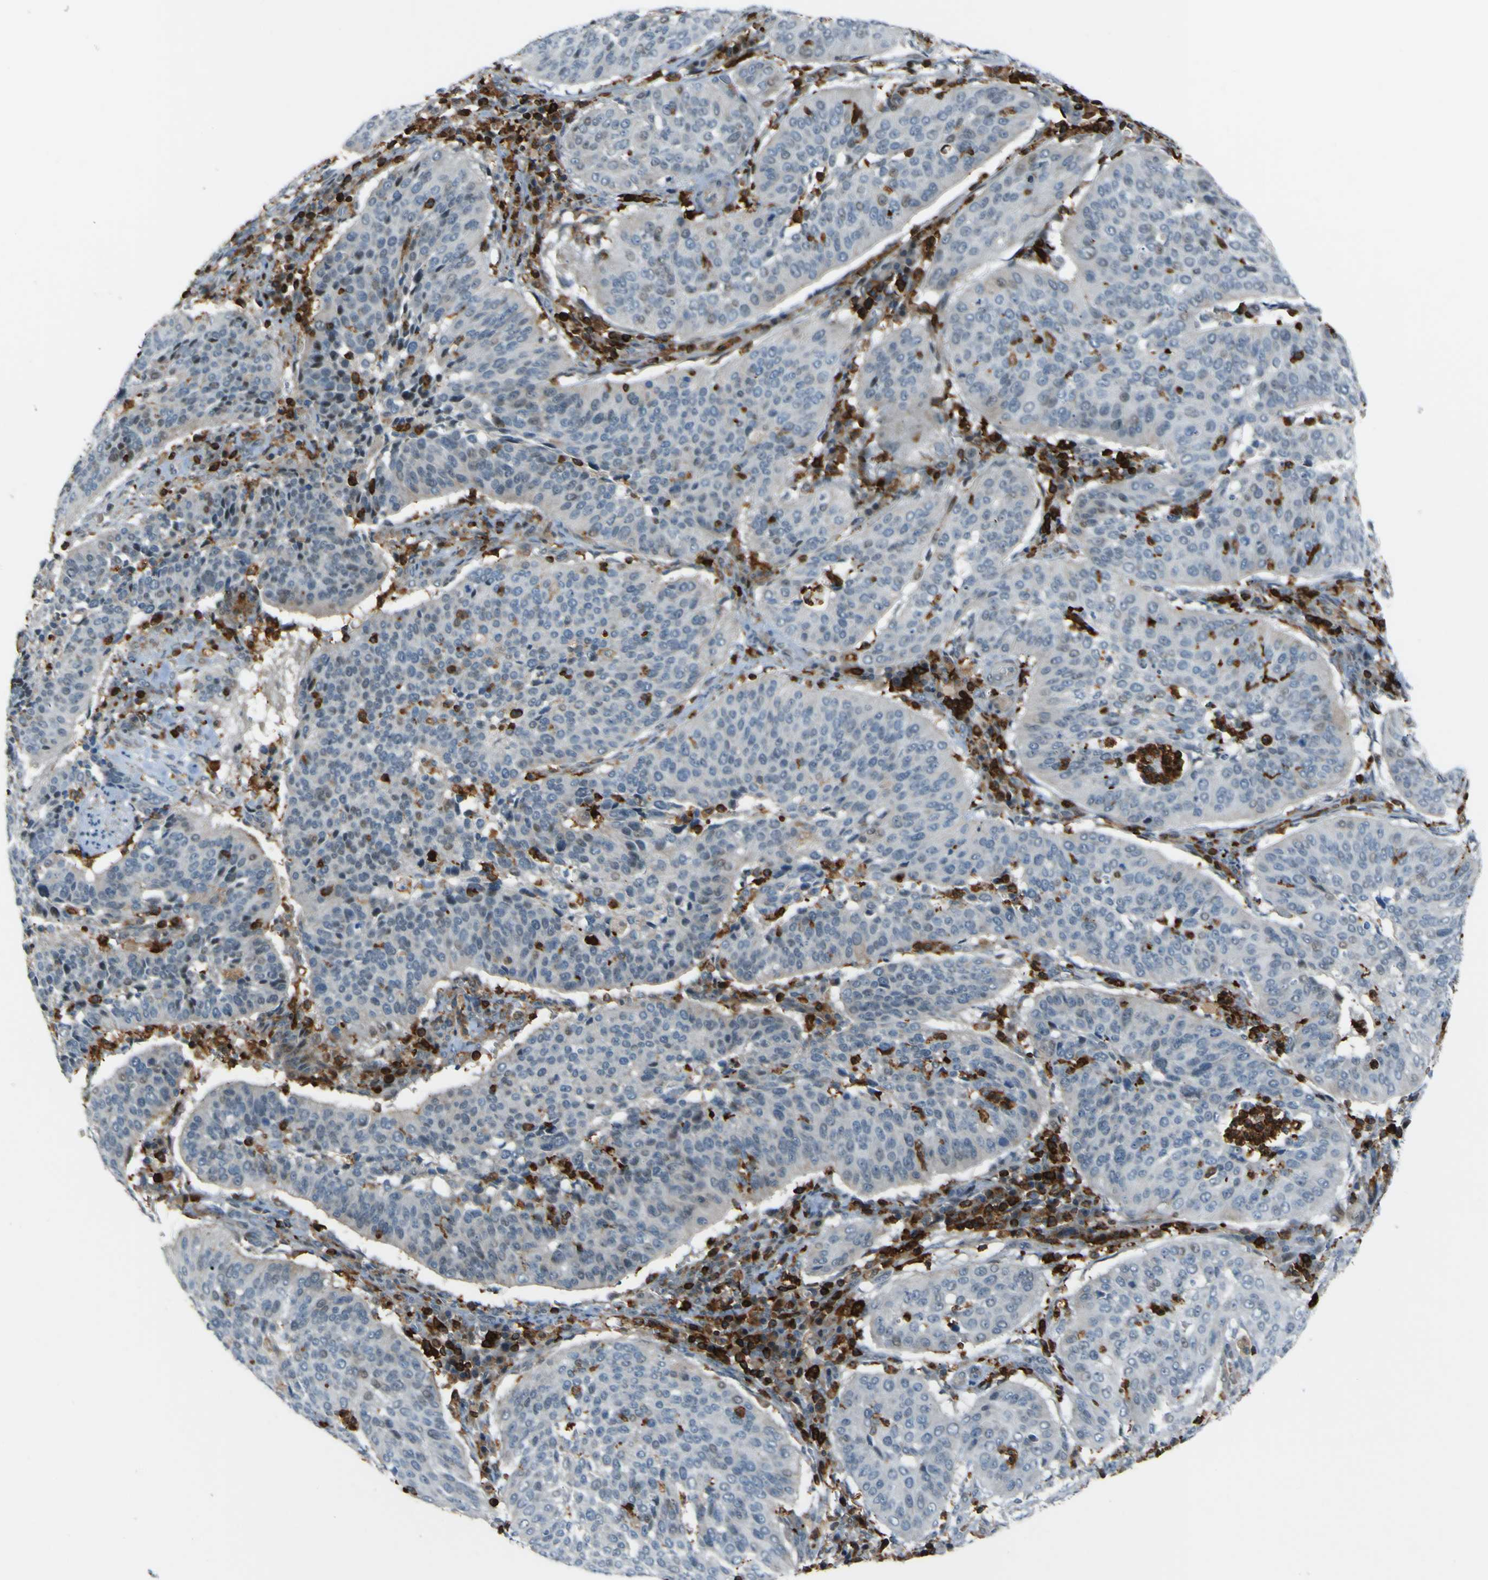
{"staining": {"intensity": "negative", "quantity": "none", "location": "none"}, "tissue": "cervical cancer", "cell_type": "Tumor cells", "image_type": "cancer", "snomed": [{"axis": "morphology", "description": "Normal tissue, NOS"}, {"axis": "morphology", "description": "Squamous cell carcinoma, NOS"}, {"axis": "topography", "description": "Cervix"}], "caption": "This is an immunohistochemistry histopathology image of cervical cancer. There is no positivity in tumor cells.", "gene": "PCDHB5", "patient": {"sex": "female", "age": 39}}